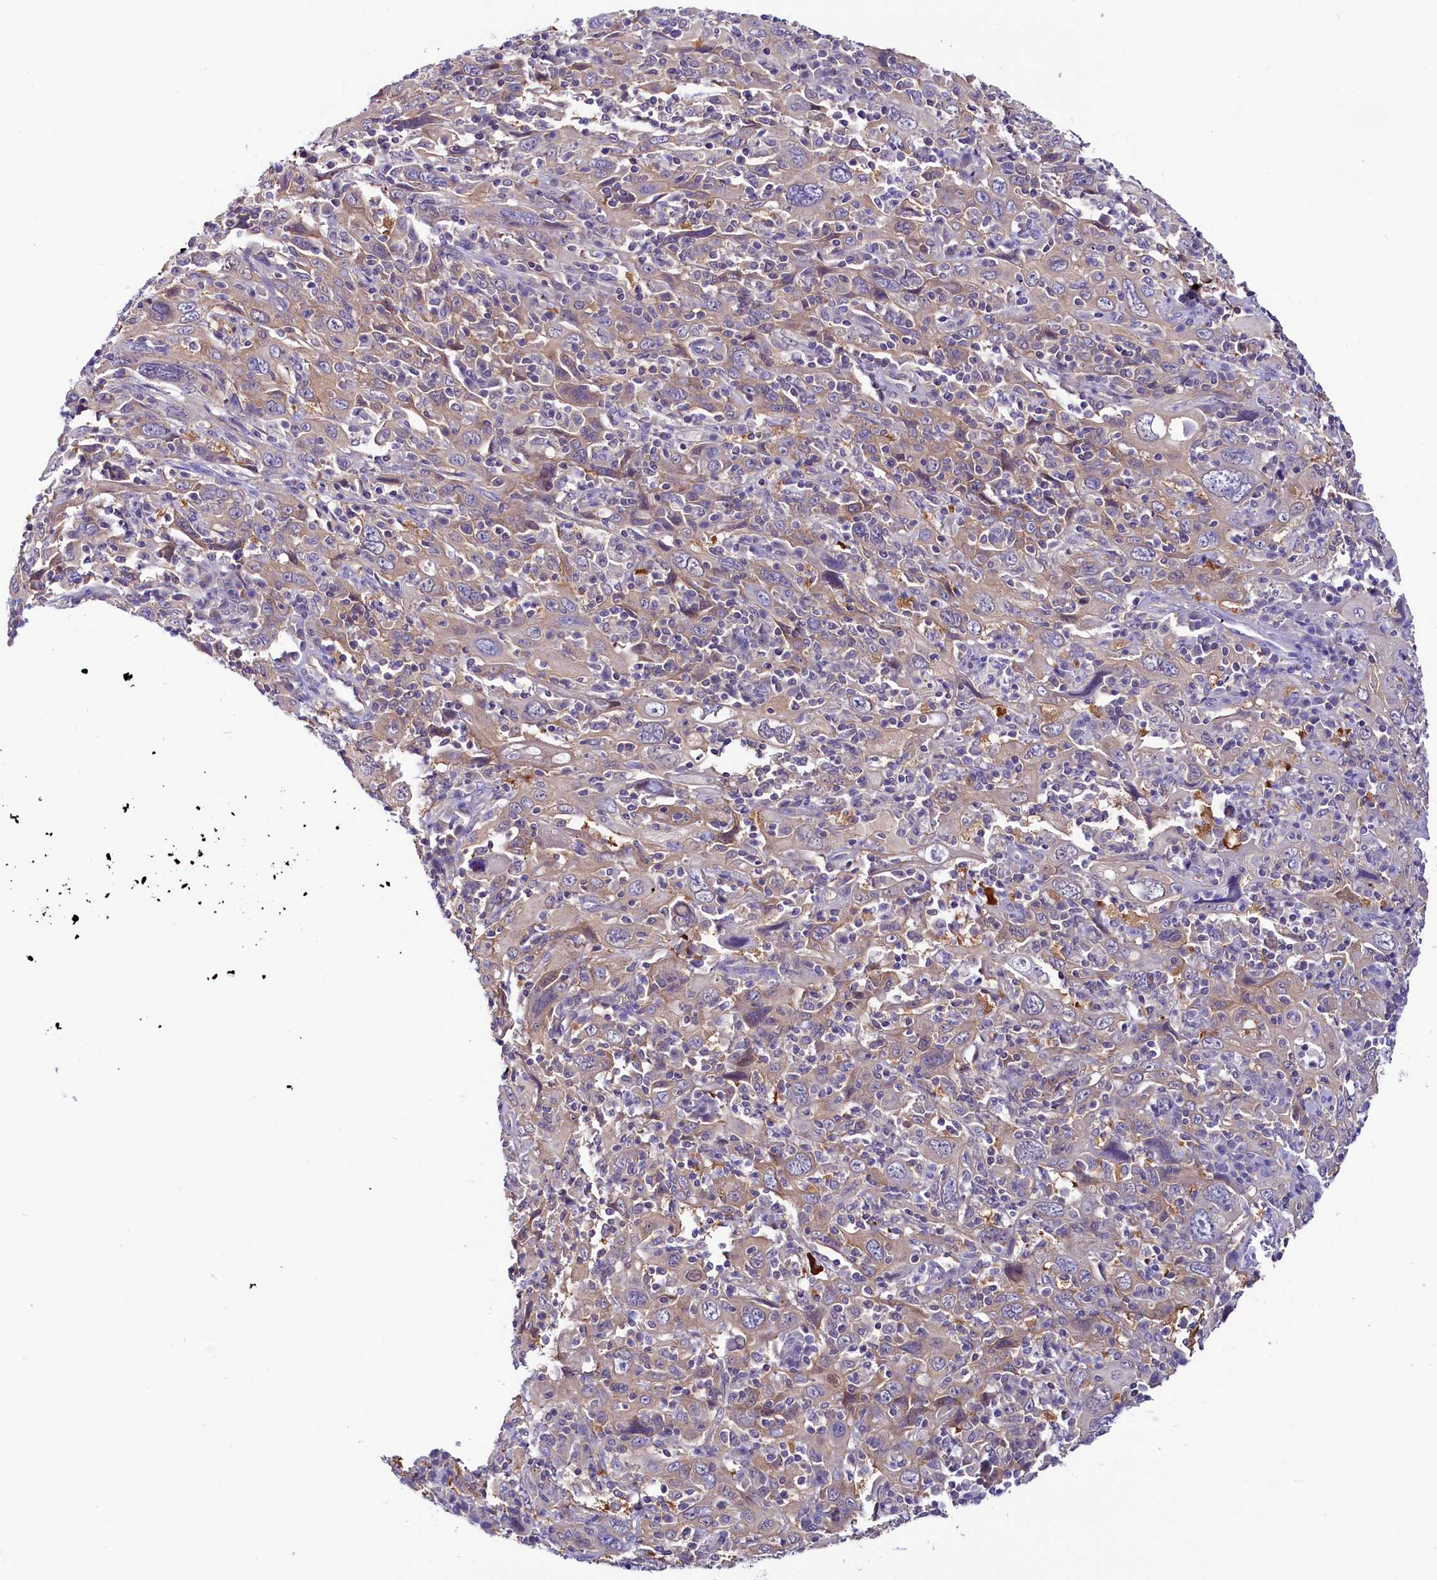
{"staining": {"intensity": "negative", "quantity": "none", "location": "none"}, "tissue": "cervical cancer", "cell_type": "Tumor cells", "image_type": "cancer", "snomed": [{"axis": "morphology", "description": "Squamous cell carcinoma, NOS"}, {"axis": "topography", "description": "Cervix"}], "caption": "Cervical cancer (squamous cell carcinoma) was stained to show a protein in brown. There is no significant positivity in tumor cells.", "gene": "ABHD5", "patient": {"sex": "female", "age": 46}}